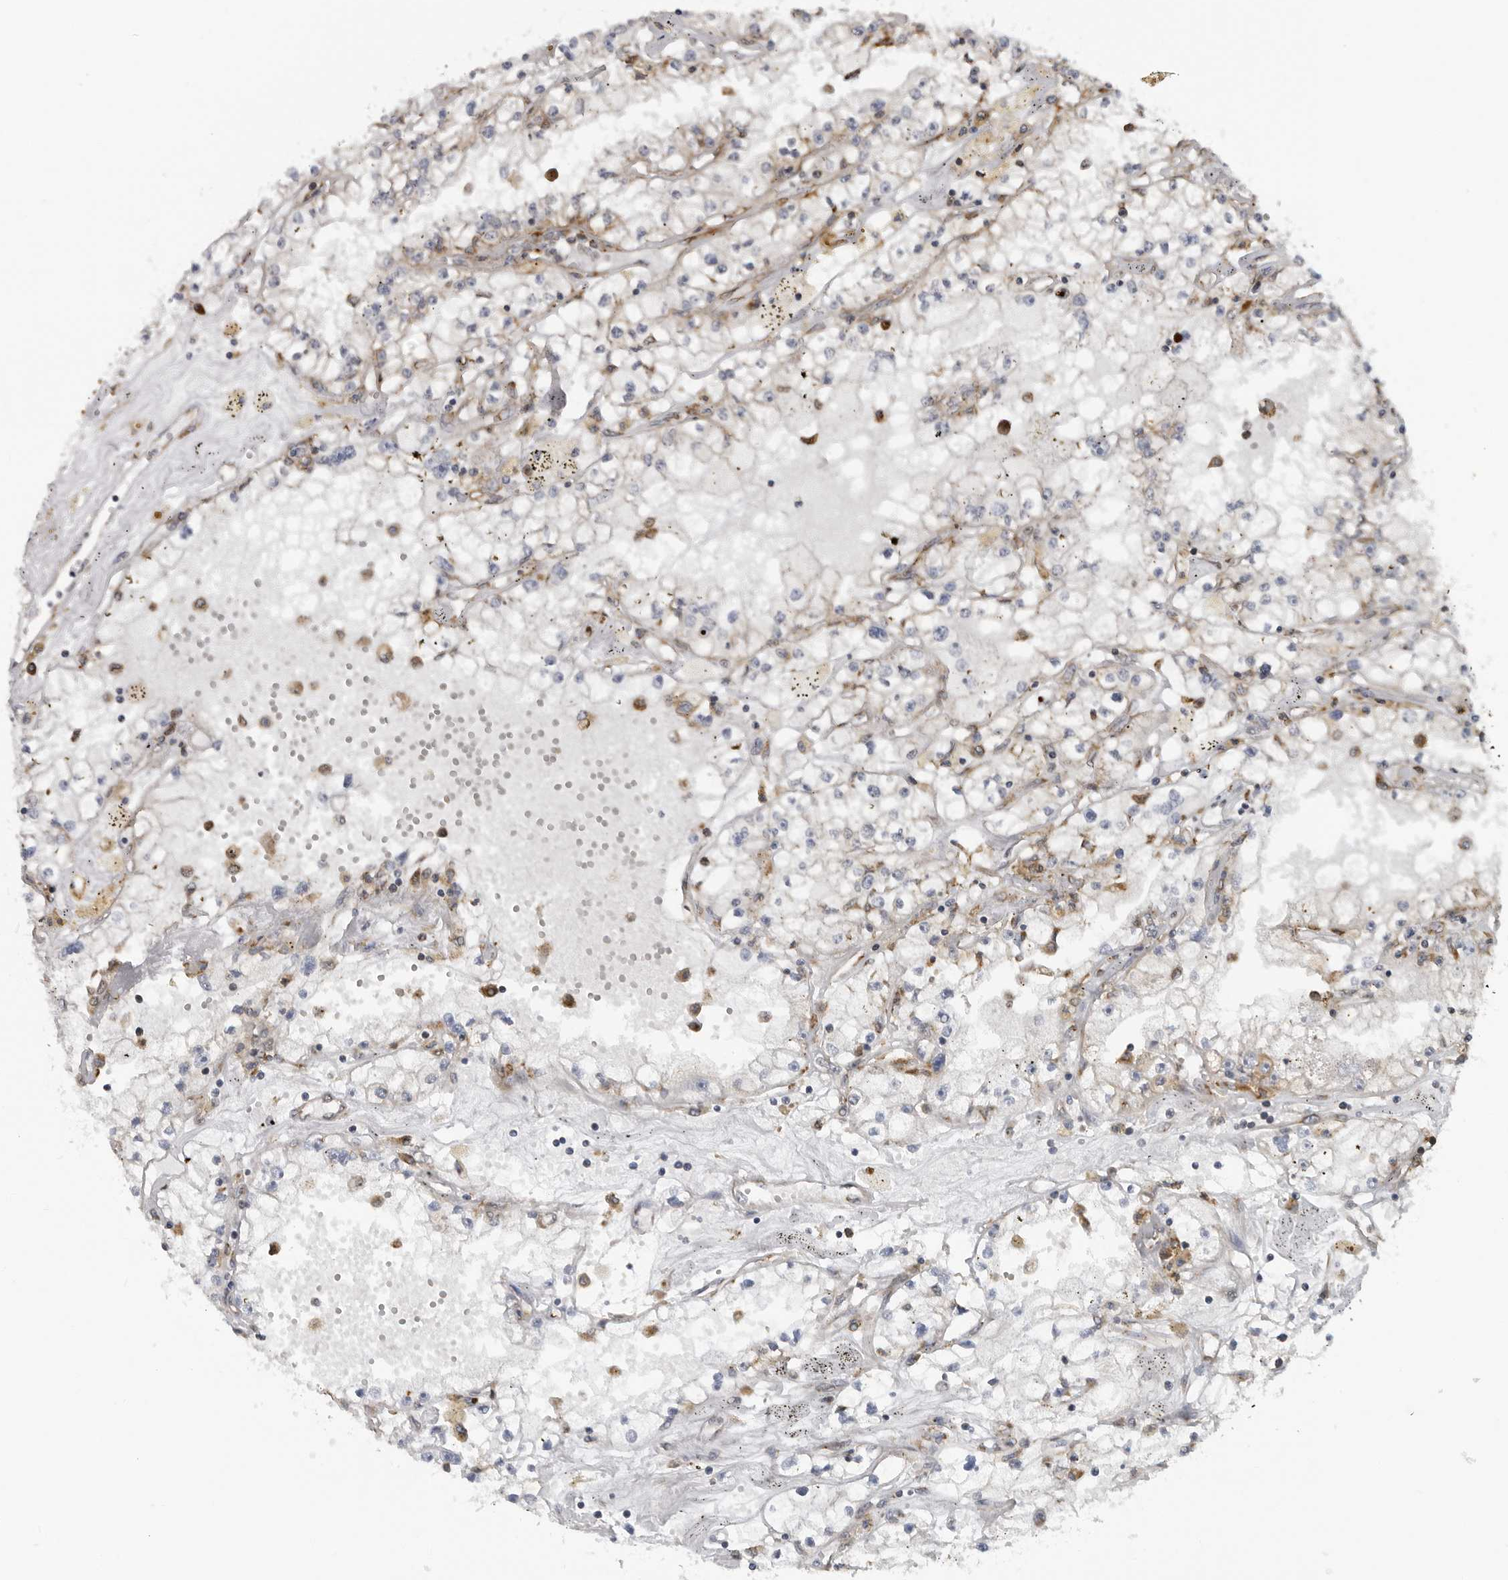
{"staining": {"intensity": "negative", "quantity": "none", "location": "none"}, "tissue": "renal cancer", "cell_type": "Tumor cells", "image_type": "cancer", "snomed": [{"axis": "morphology", "description": "Adenocarcinoma, NOS"}, {"axis": "topography", "description": "Kidney"}], "caption": "Immunohistochemistry (IHC) image of renal cancer stained for a protein (brown), which demonstrates no positivity in tumor cells. (DAB (3,3'-diaminobenzidine) immunohistochemistry visualized using brightfield microscopy, high magnification).", "gene": "ALPK2", "patient": {"sex": "male", "age": 56}}